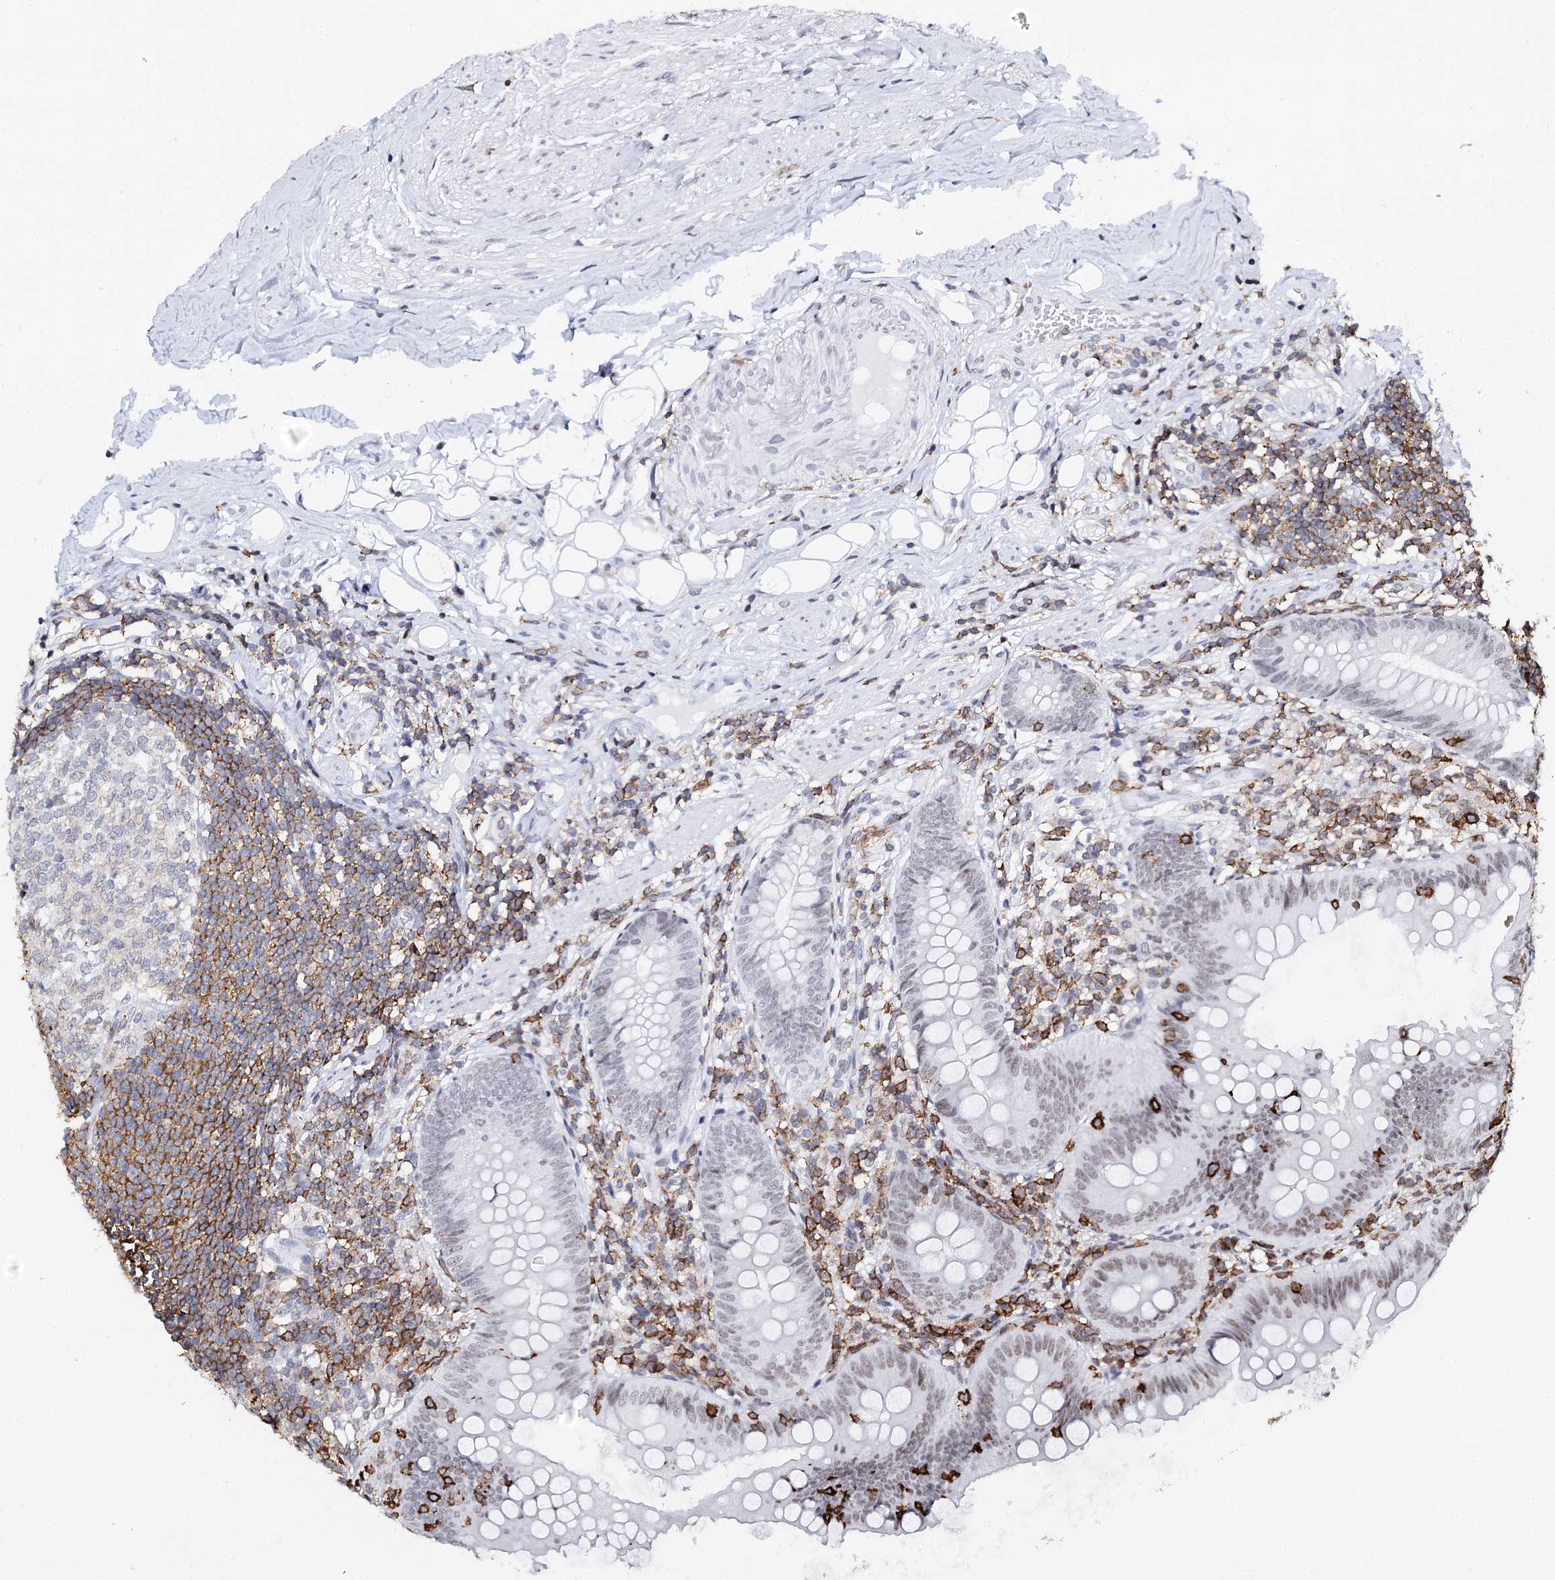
{"staining": {"intensity": "weak", "quantity": "<25%", "location": "cytoplasmic/membranous"}, "tissue": "appendix", "cell_type": "Glandular cells", "image_type": "normal", "snomed": [{"axis": "morphology", "description": "Normal tissue, NOS"}, {"axis": "topography", "description": "Appendix"}], "caption": "Histopathology image shows no significant protein positivity in glandular cells of normal appendix.", "gene": "BARD1", "patient": {"sex": "female", "age": 62}}